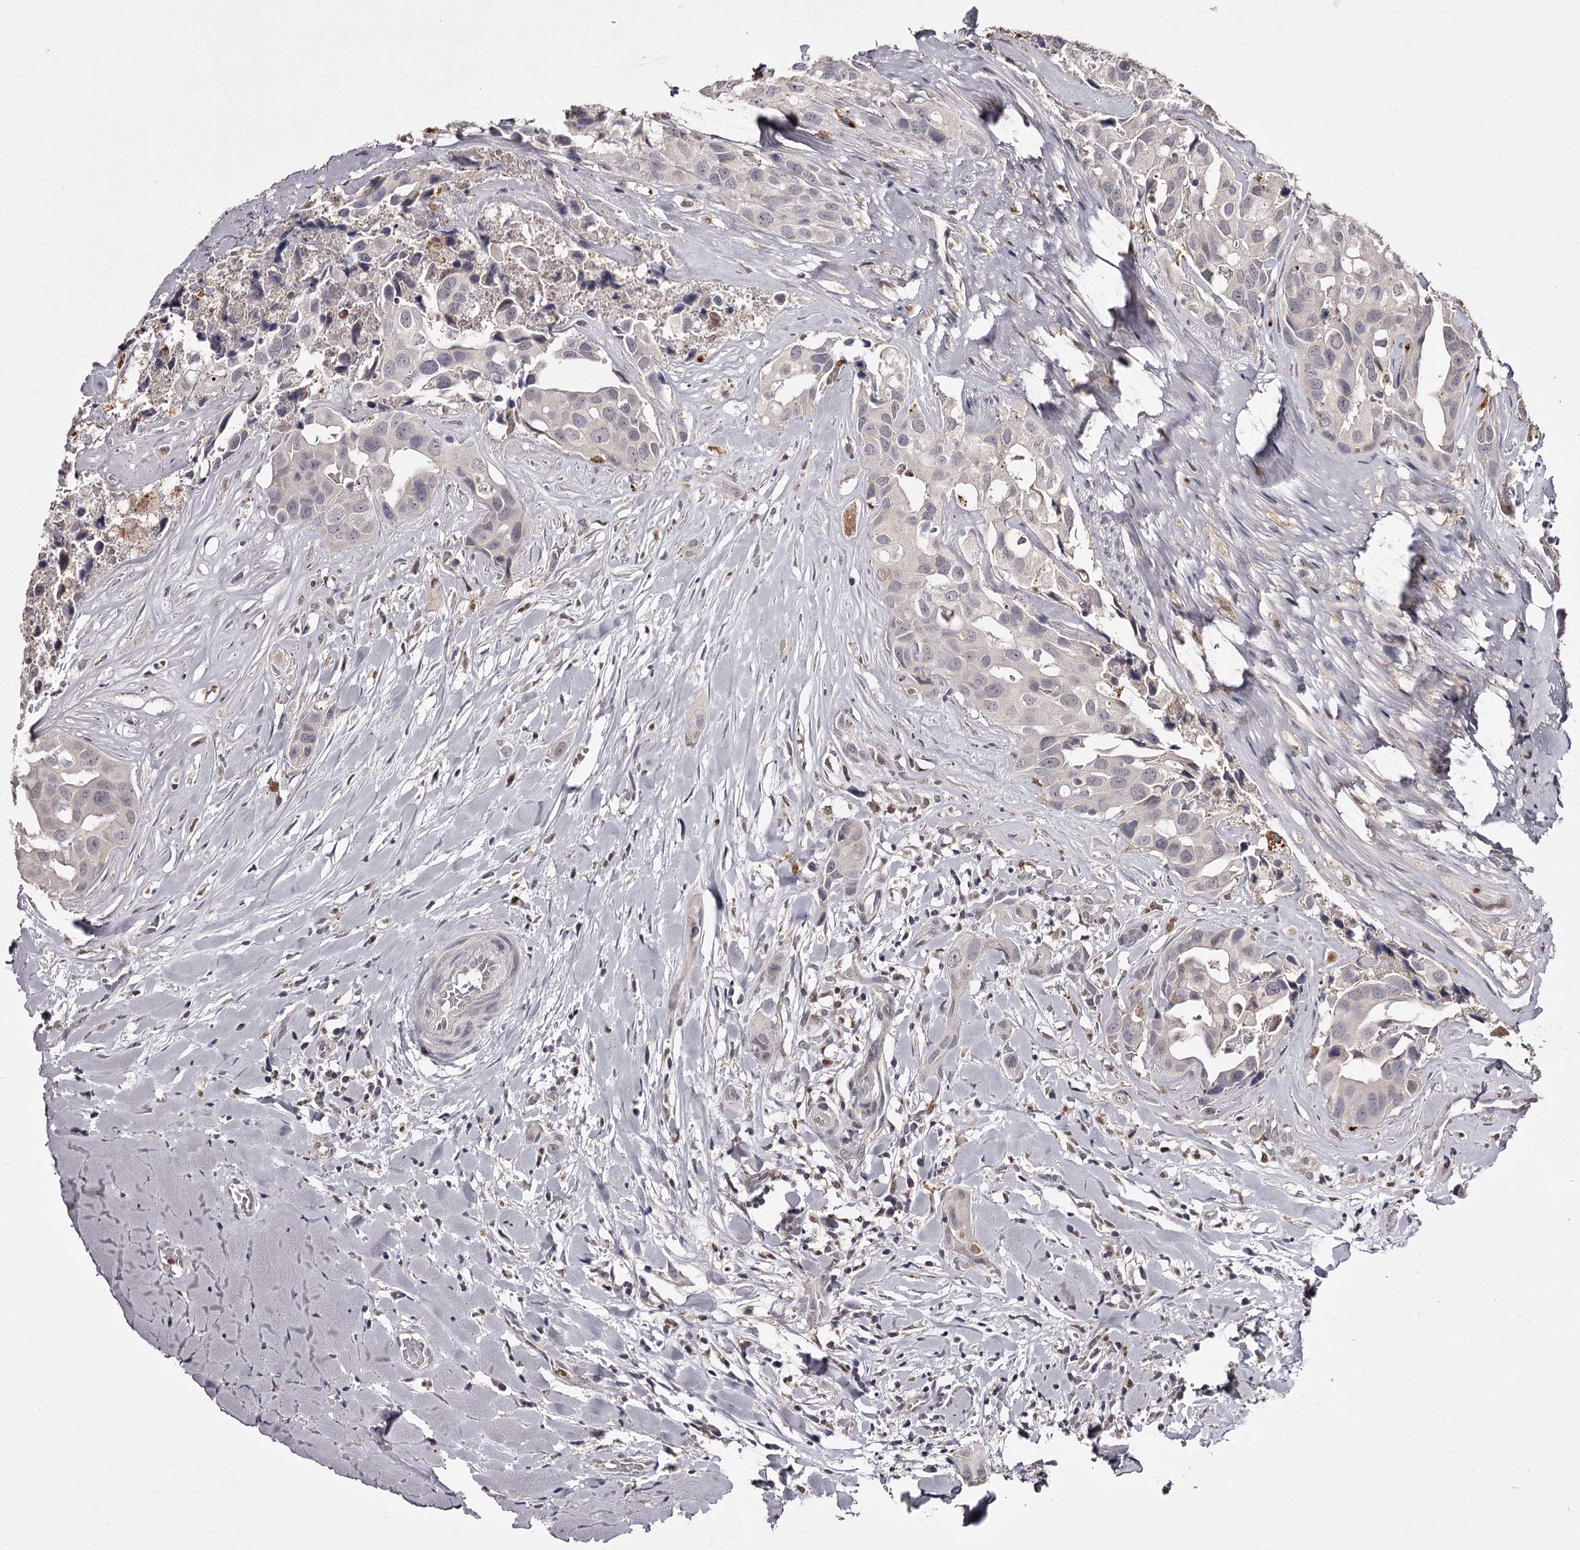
{"staining": {"intensity": "negative", "quantity": "none", "location": "none"}, "tissue": "head and neck cancer", "cell_type": "Tumor cells", "image_type": "cancer", "snomed": [{"axis": "morphology", "description": "Adenocarcinoma, NOS"}, {"axis": "morphology", "description": "Adenocarcinoma, metastatic, NOS"}, {"axis": "topography", "description": "Head-Neck"}], "caption": "An immunohistochemistry (IHC) photomicrograph of adenocarcinoma (head and neck) is shown. There is no staining in tumor cells of adenocarcinoma (head and neck).", "gene": "SLC32A1", "patient": {"sex": "male", "age": 75}}